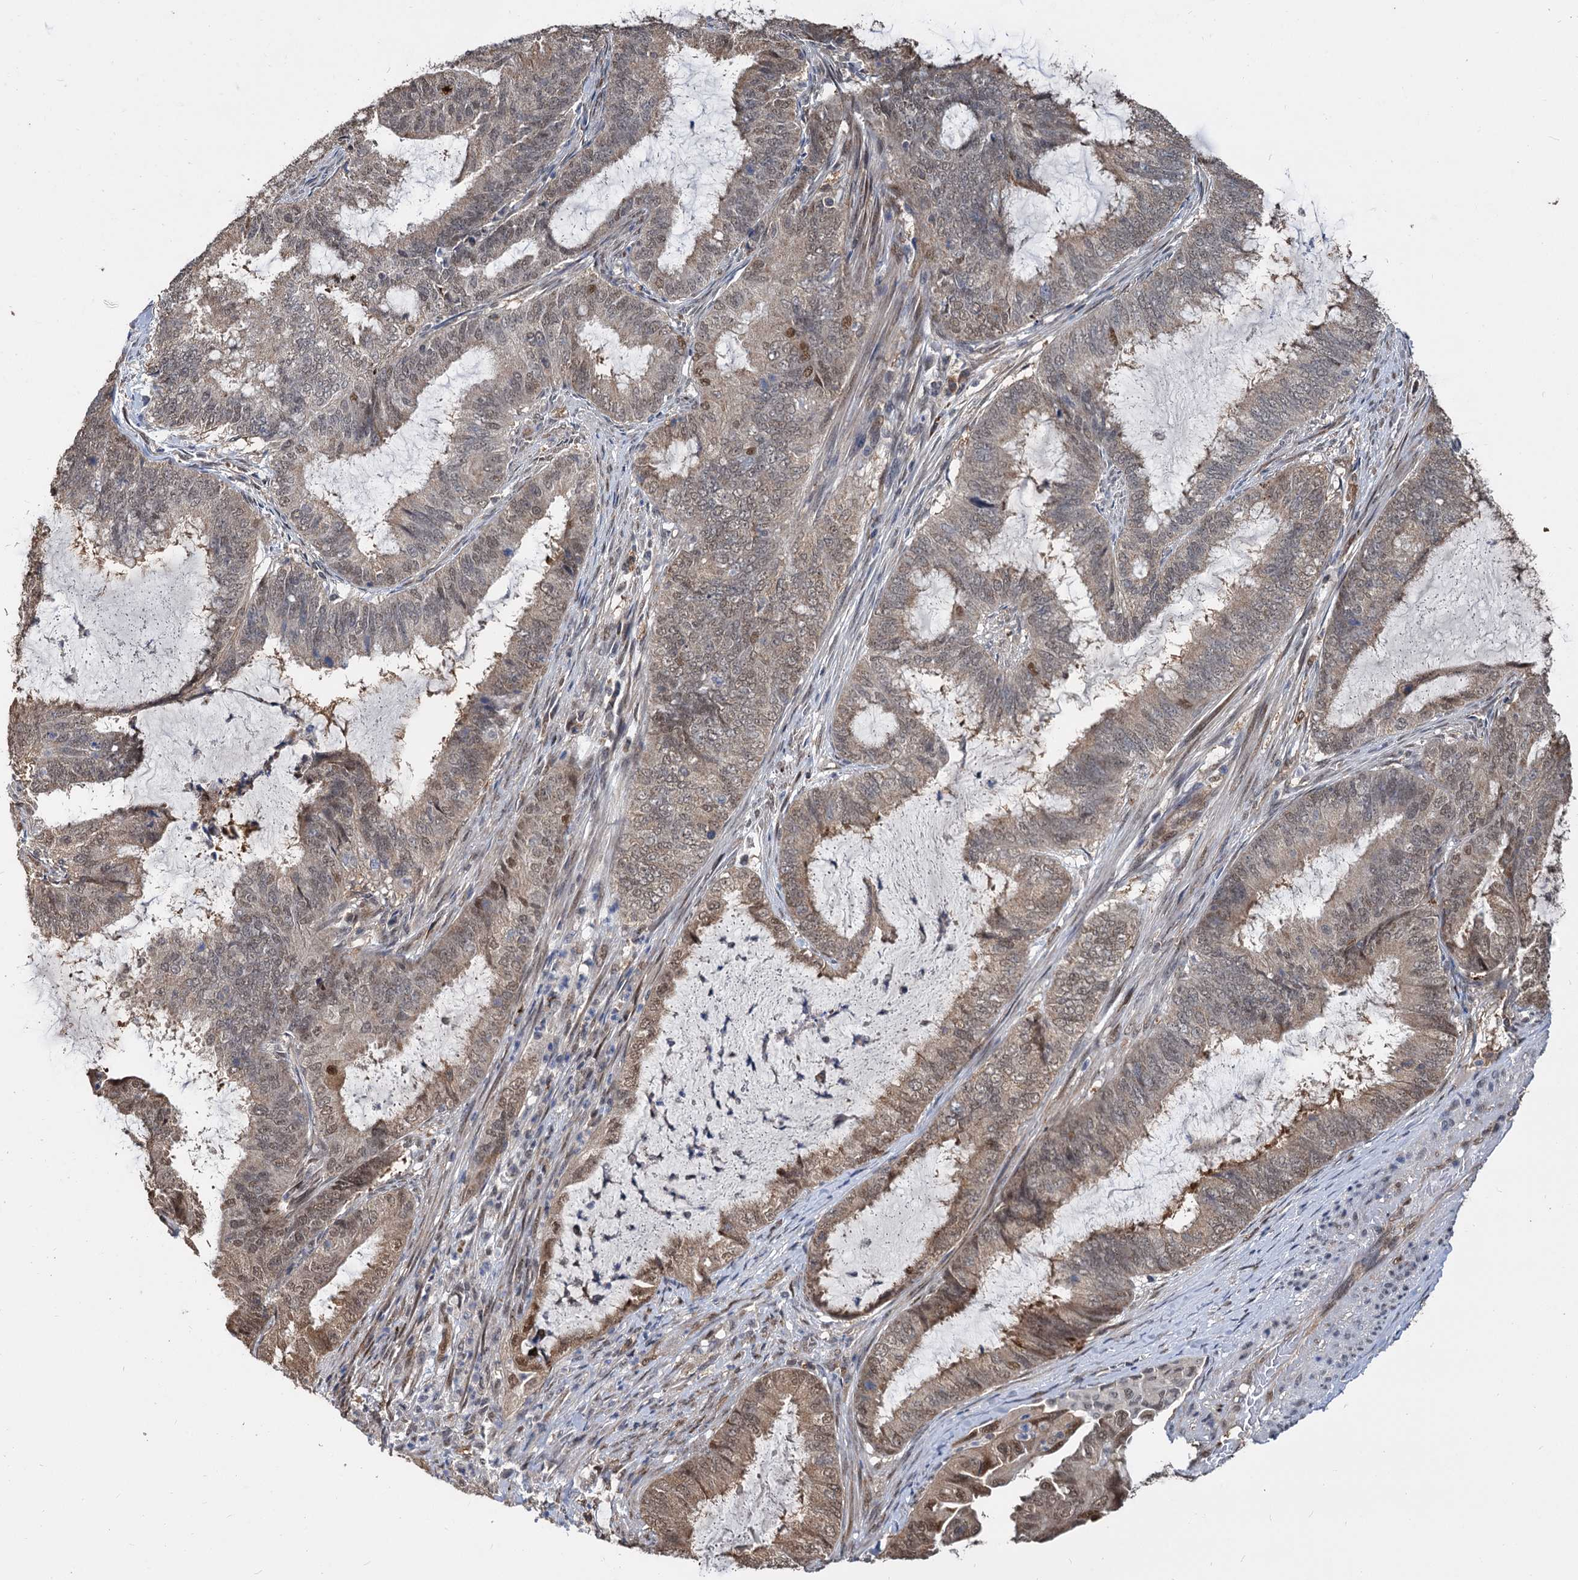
{"staining": {"intensity": "weak", "quantity": ">75%", "location": "cytoplasmic/membranous,nuclear"}, "tissue": "endometrial cancer", "cell_type": "Tumor cells", "image_type": "cancer", "snomed": [{"axis": "morphology", "description": "Adenocarcinoma, NOS"}, {"axis": "topography", "description": "Endometrium"}], "caption": "Immunohistochemical staining of human adenocarcinoma (endometrial) displays weak cytoplasmic/membranous and nuclear protein positivity in about >75% of tumor cells.", "gene": "PSMD4", "patient": {"sex": "female", "age": 51}}